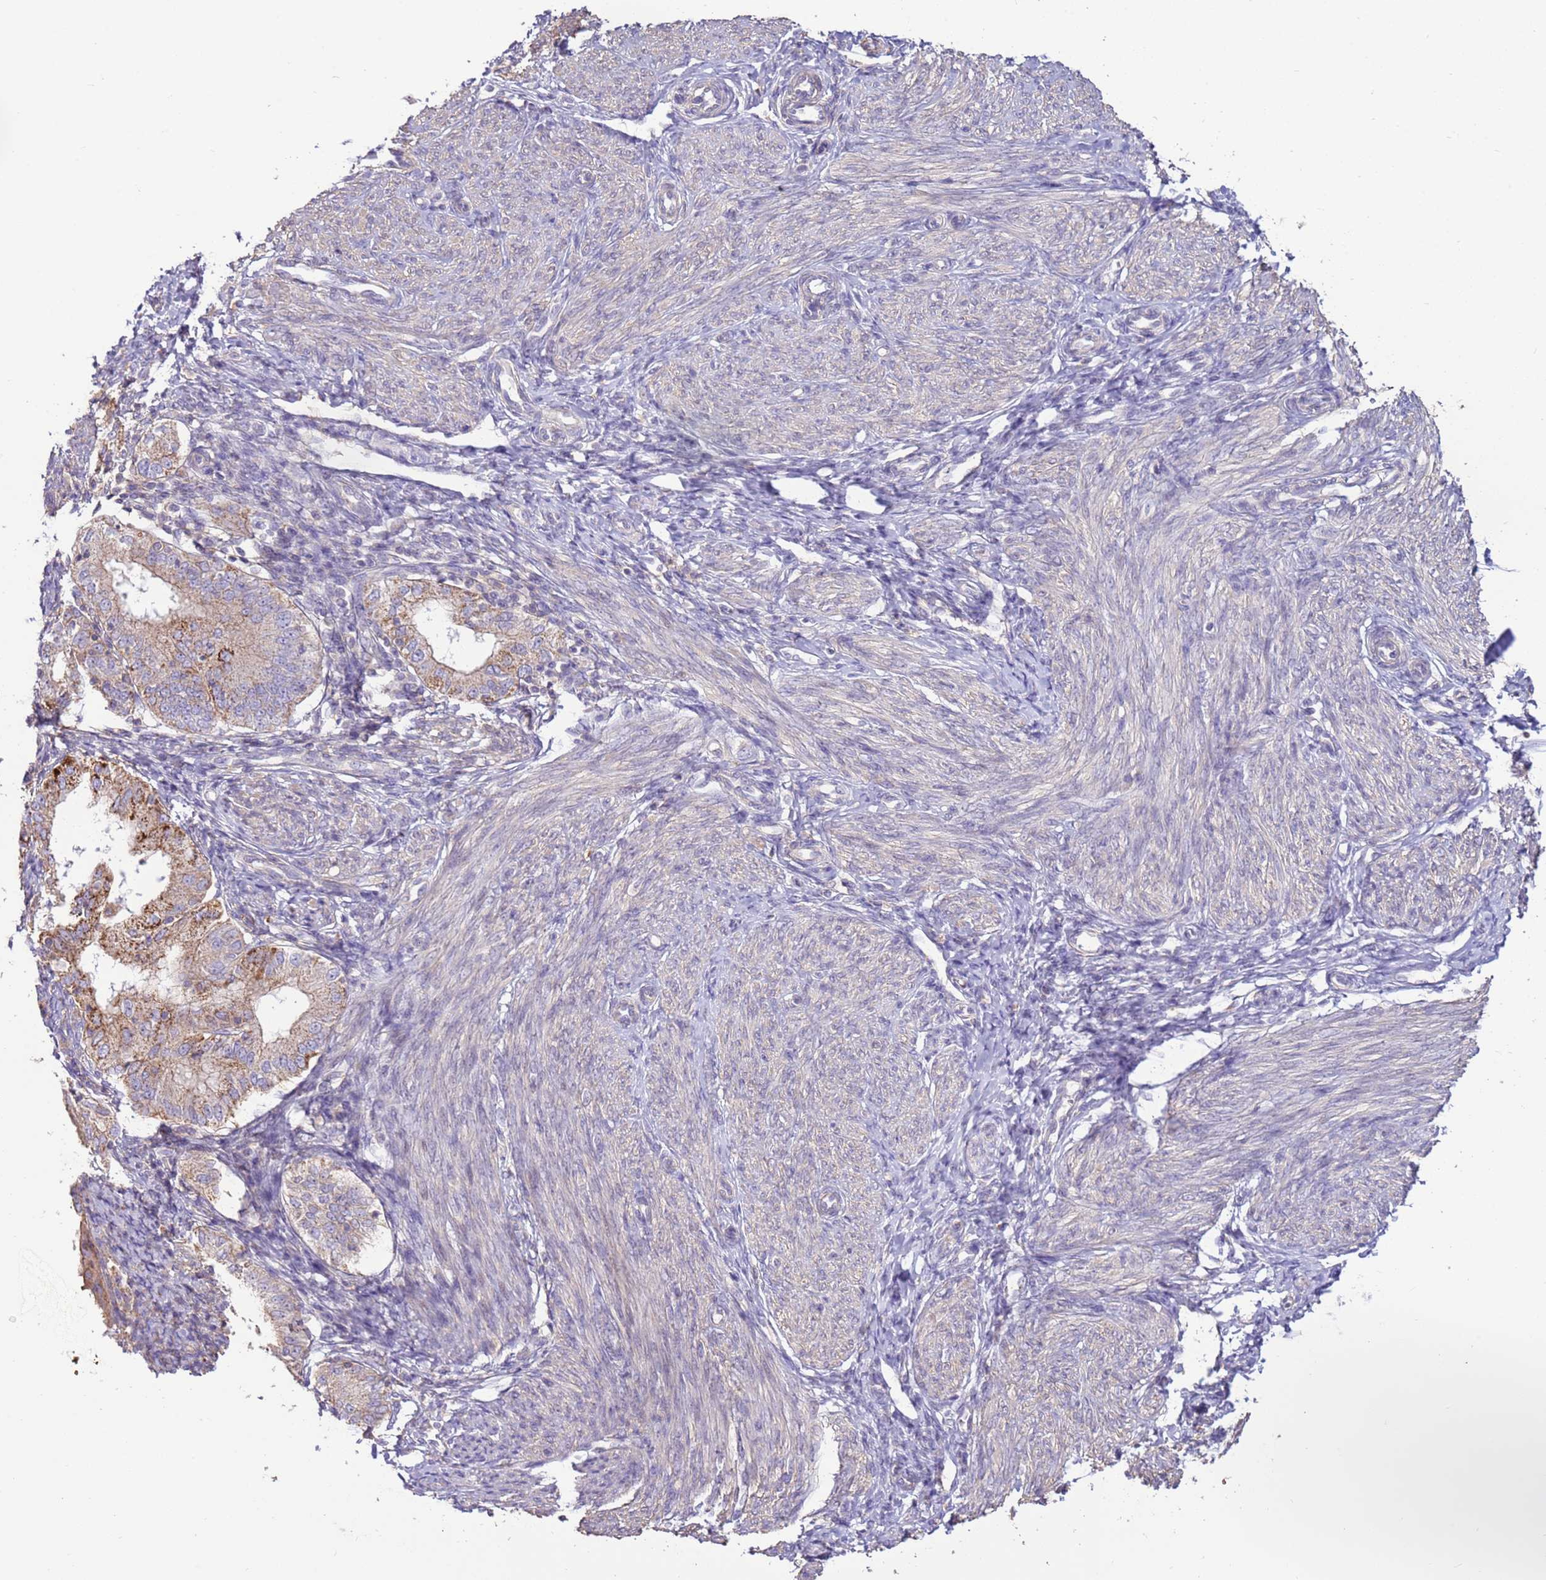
{"staining": {"intensity": "negative", "quantity": "none", "location": "none"}, "tissue": "endometrium", "cell_type": "Cells in endometrial stroma", "image_type": "normal", "snomed": [{"axis": "morphology", "description": "Normal tissue, NOS"}, {"axis": "topography", "description": "Endometrium"}], "caption": "DAB (3,3'-diaminobenzidine) immunohistochemical staining of normal human endometrium displays no significant expression in cells in endometrial stroma. The staining was performed using DAB (3,3'-diaminobenzidine) to visualize the protein expression in brown, while the nuclei were stained in blue with hematoxylin (Magnification: 20x).", "gene": "EVA1B", "patient": {"sex": "female", "age": 72}}